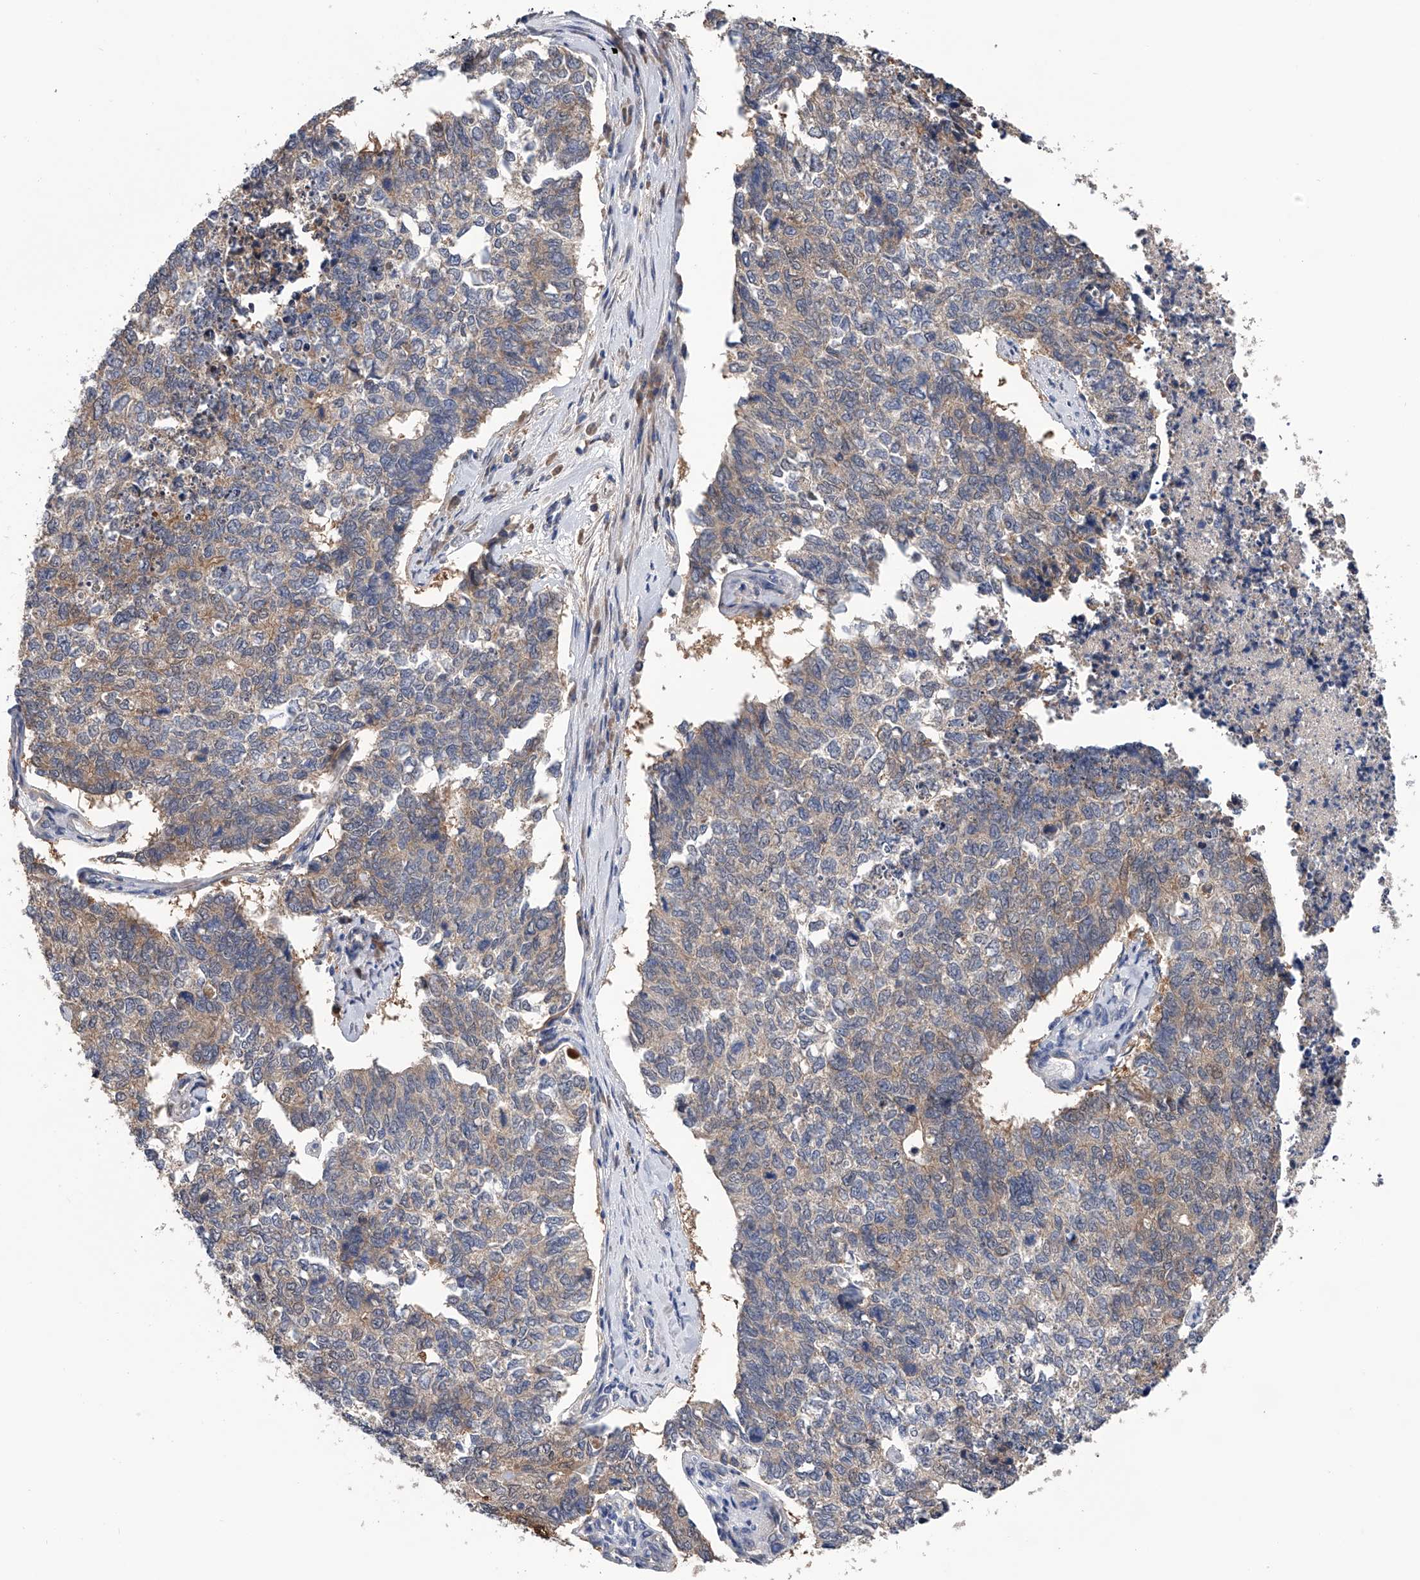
{"staining": {"intensity": "weak", "quantity": ">75%", "location": "cytoplasmic/membranous"}, "tissue": "cervical cancer", "cell_type": "Tumor cells", "image_type": "cancer", "snomed": [{"axis": "morphology", "description": "Squamous cell carcinoma, NOS"}, {"axis": "topography", "description": "Cervix"}], "caption": "Immunohistochemical staining of cervical cancer (squamous cell carcinoma) reveals weak cytoplasmic/membranous protein expression in approximately >75% of tumor cells.", "gene": "PGM3", "patient": {"sex": "female", "age": 63}}